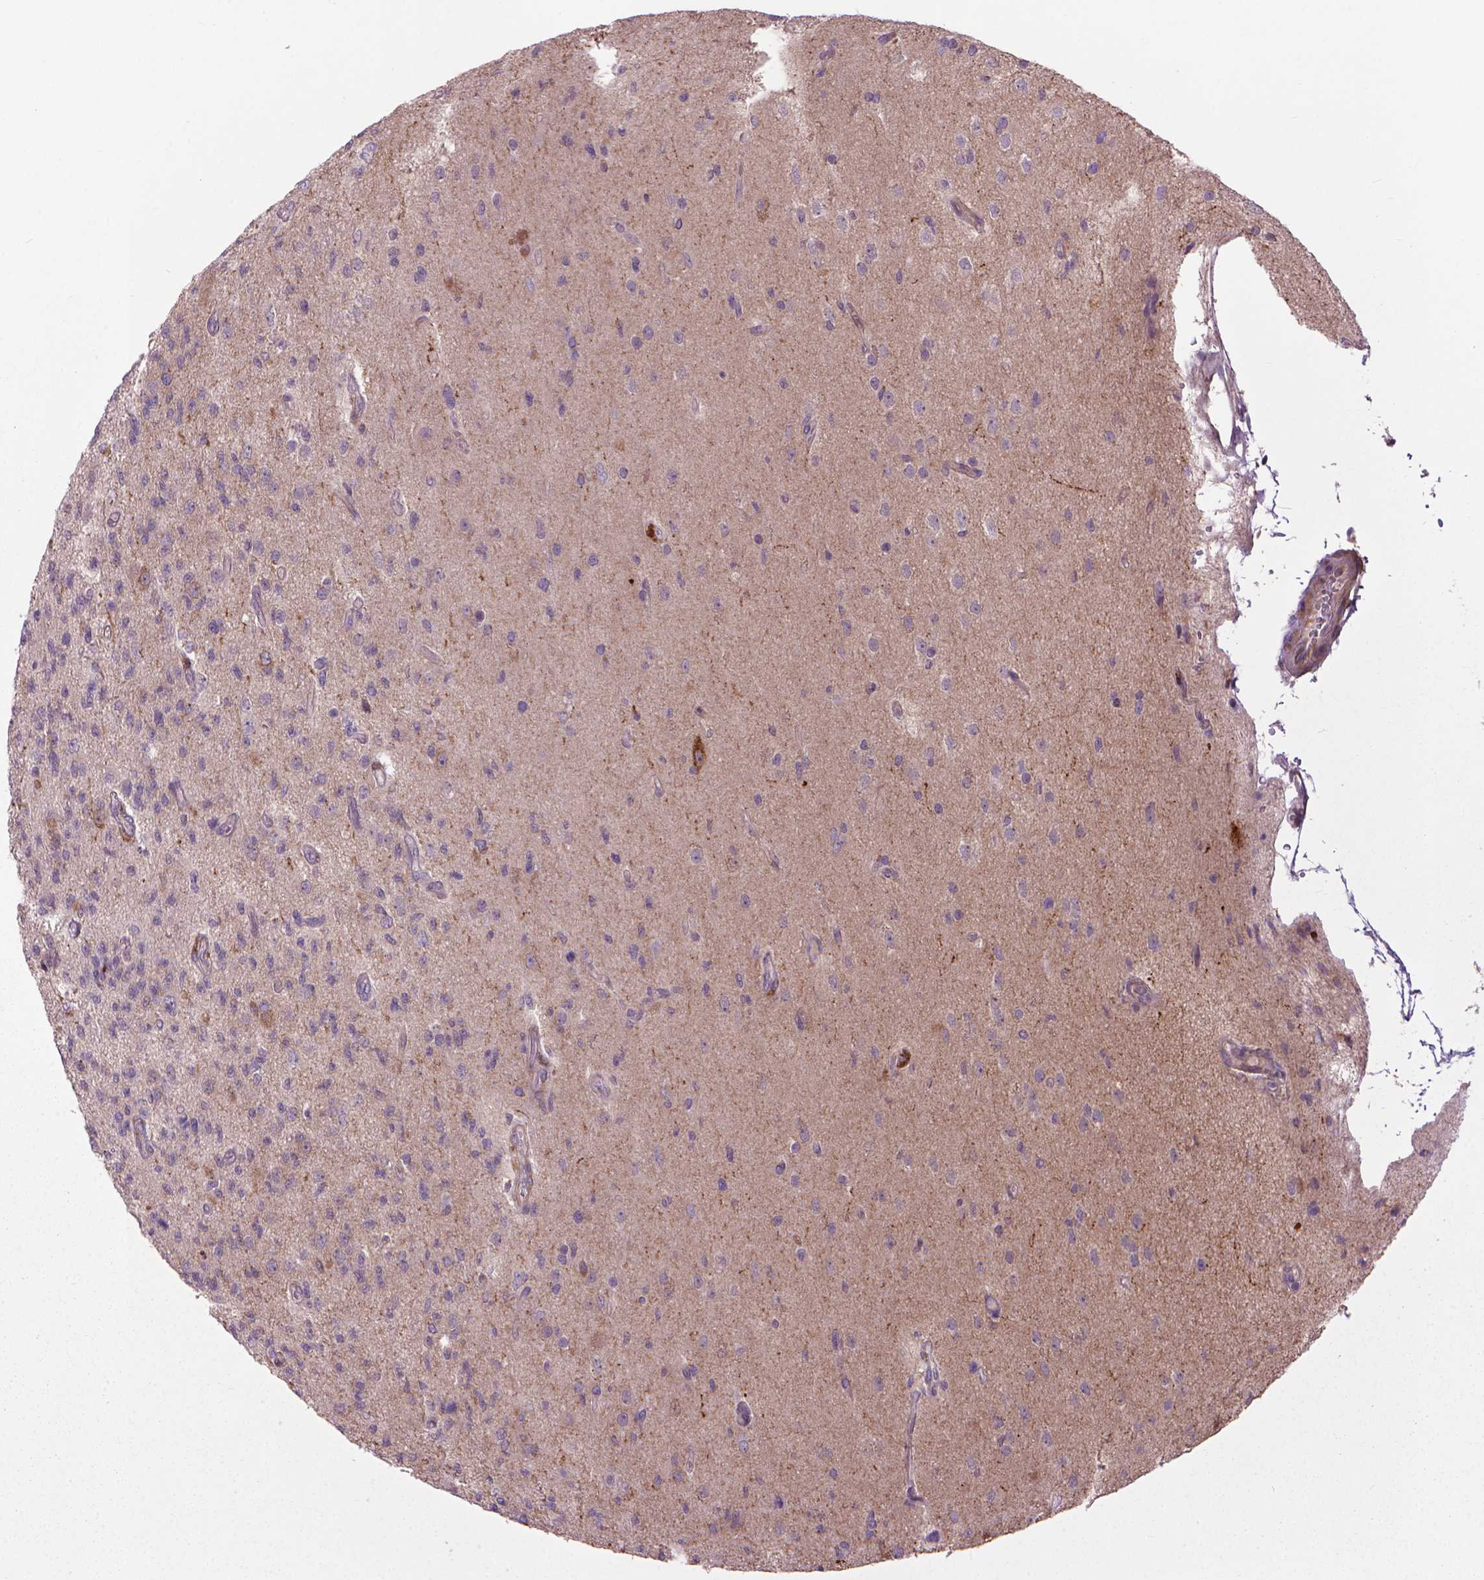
{"staining": {"intensity": "negative", "quantity": "none", "location": "none"}, "tissue": "glioma", "cell_type": "Tumor cells", "image_type": "cancer", "snomed": [{"axis": "morphology", "description": "Glioma, malignant, High grade"}, {"axis": "topography", "description": "Brain"}], "caption": "Malignant glioma (high-grade) was stained to show a protein in brown. There is no significant positivity in tumor cells. (DAB immunohistochemistry, high magnification).", "gene": "MYH14", "patient": {"sex": "male", "age": 56}}